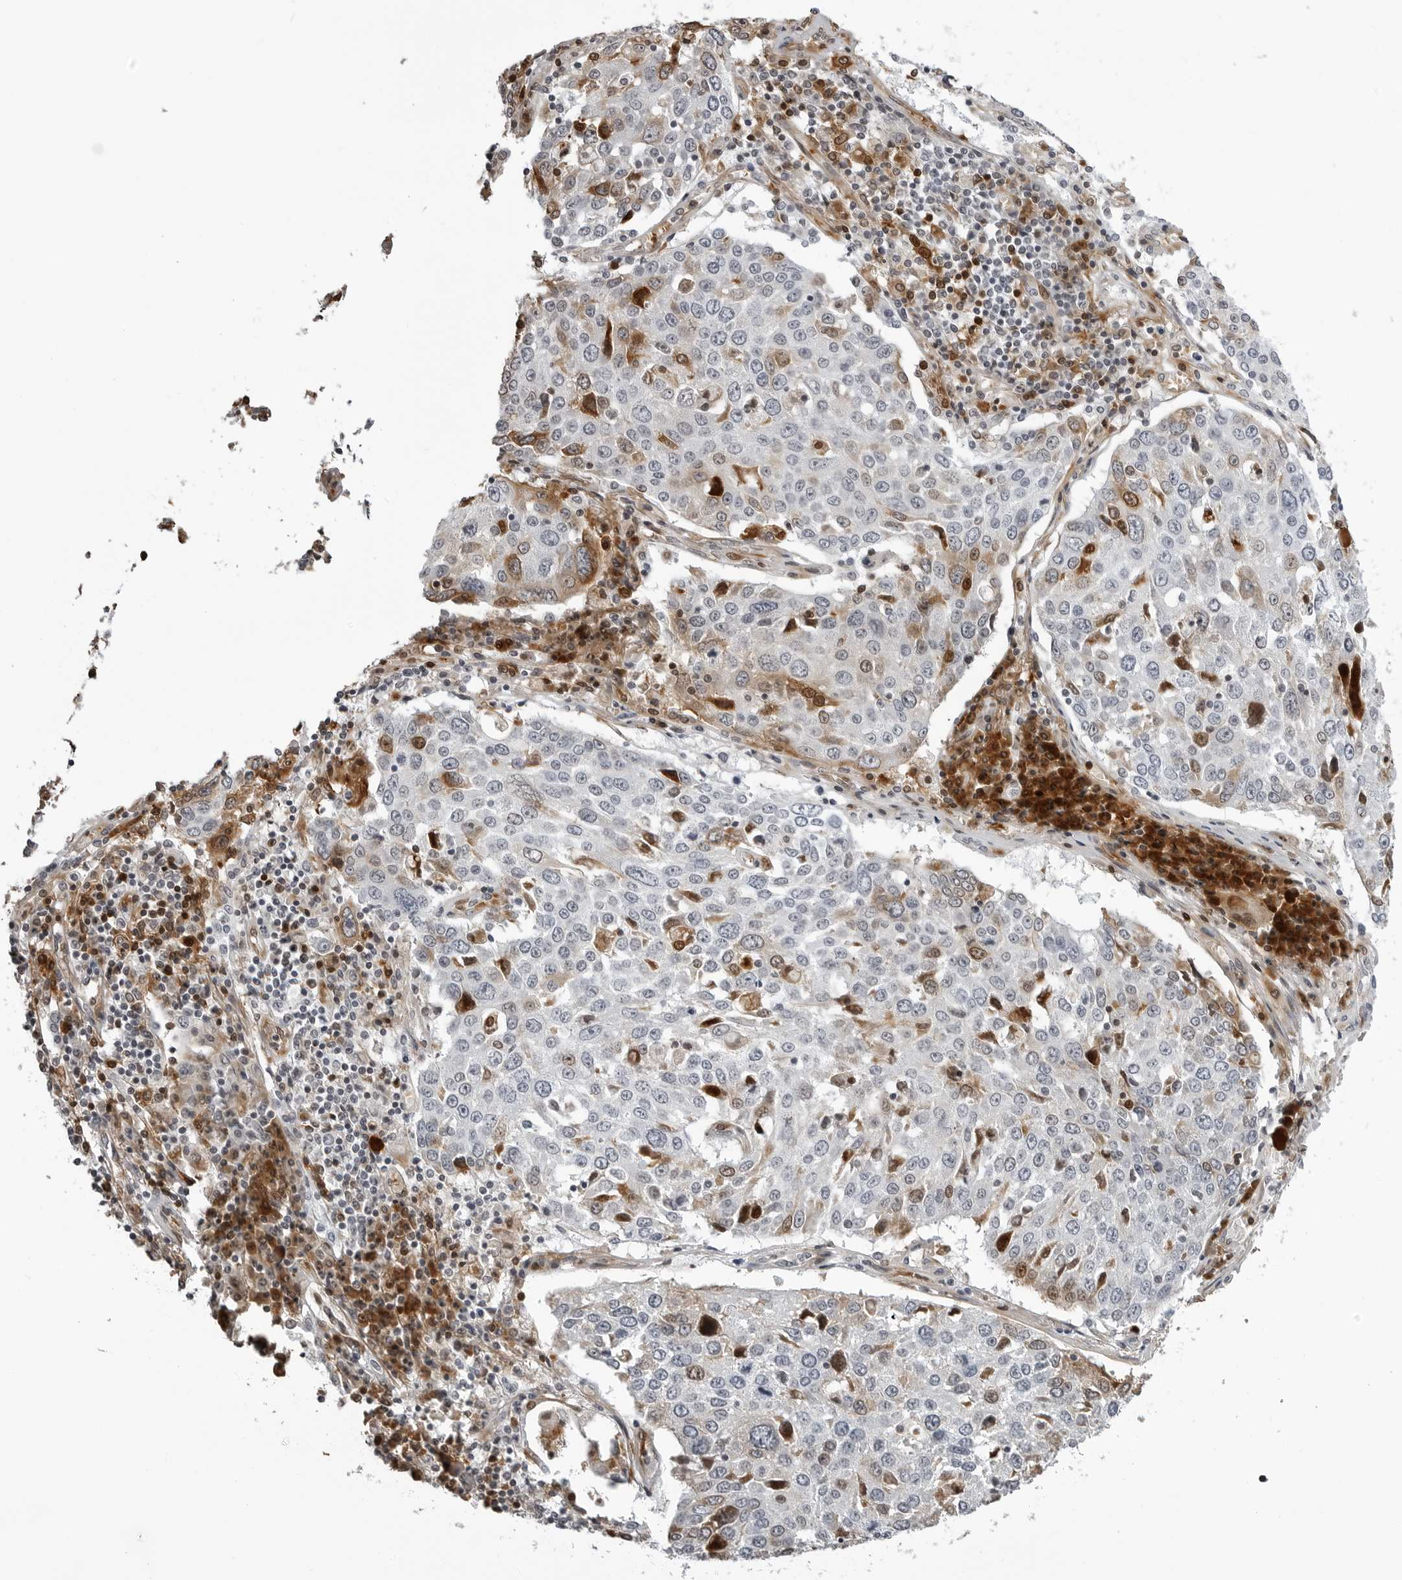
{"staining": {"intensity": "moderate", "quantity": "25%-75%", "location": "cytoplasmic/membranous,nuclear"}, "tissue": "lung cancer", "cell_type": "Tumor cells", "image_type": "cancer", "snomed": [{"axis": "morphology", "description": "Squamous cell carcinoma, NOS"}, {"axis": "topography", "description": "Lung"}], "caption": "This histopathology image reveals IHC staining of human lung squamous cell carcinoma, with medium moderate cytoplasmic/membranous and nuclear staining in approximately 25%-75% of tumor cells.", "gene": "CXCR5", "patient": {"sex": "male", "age": 65}}